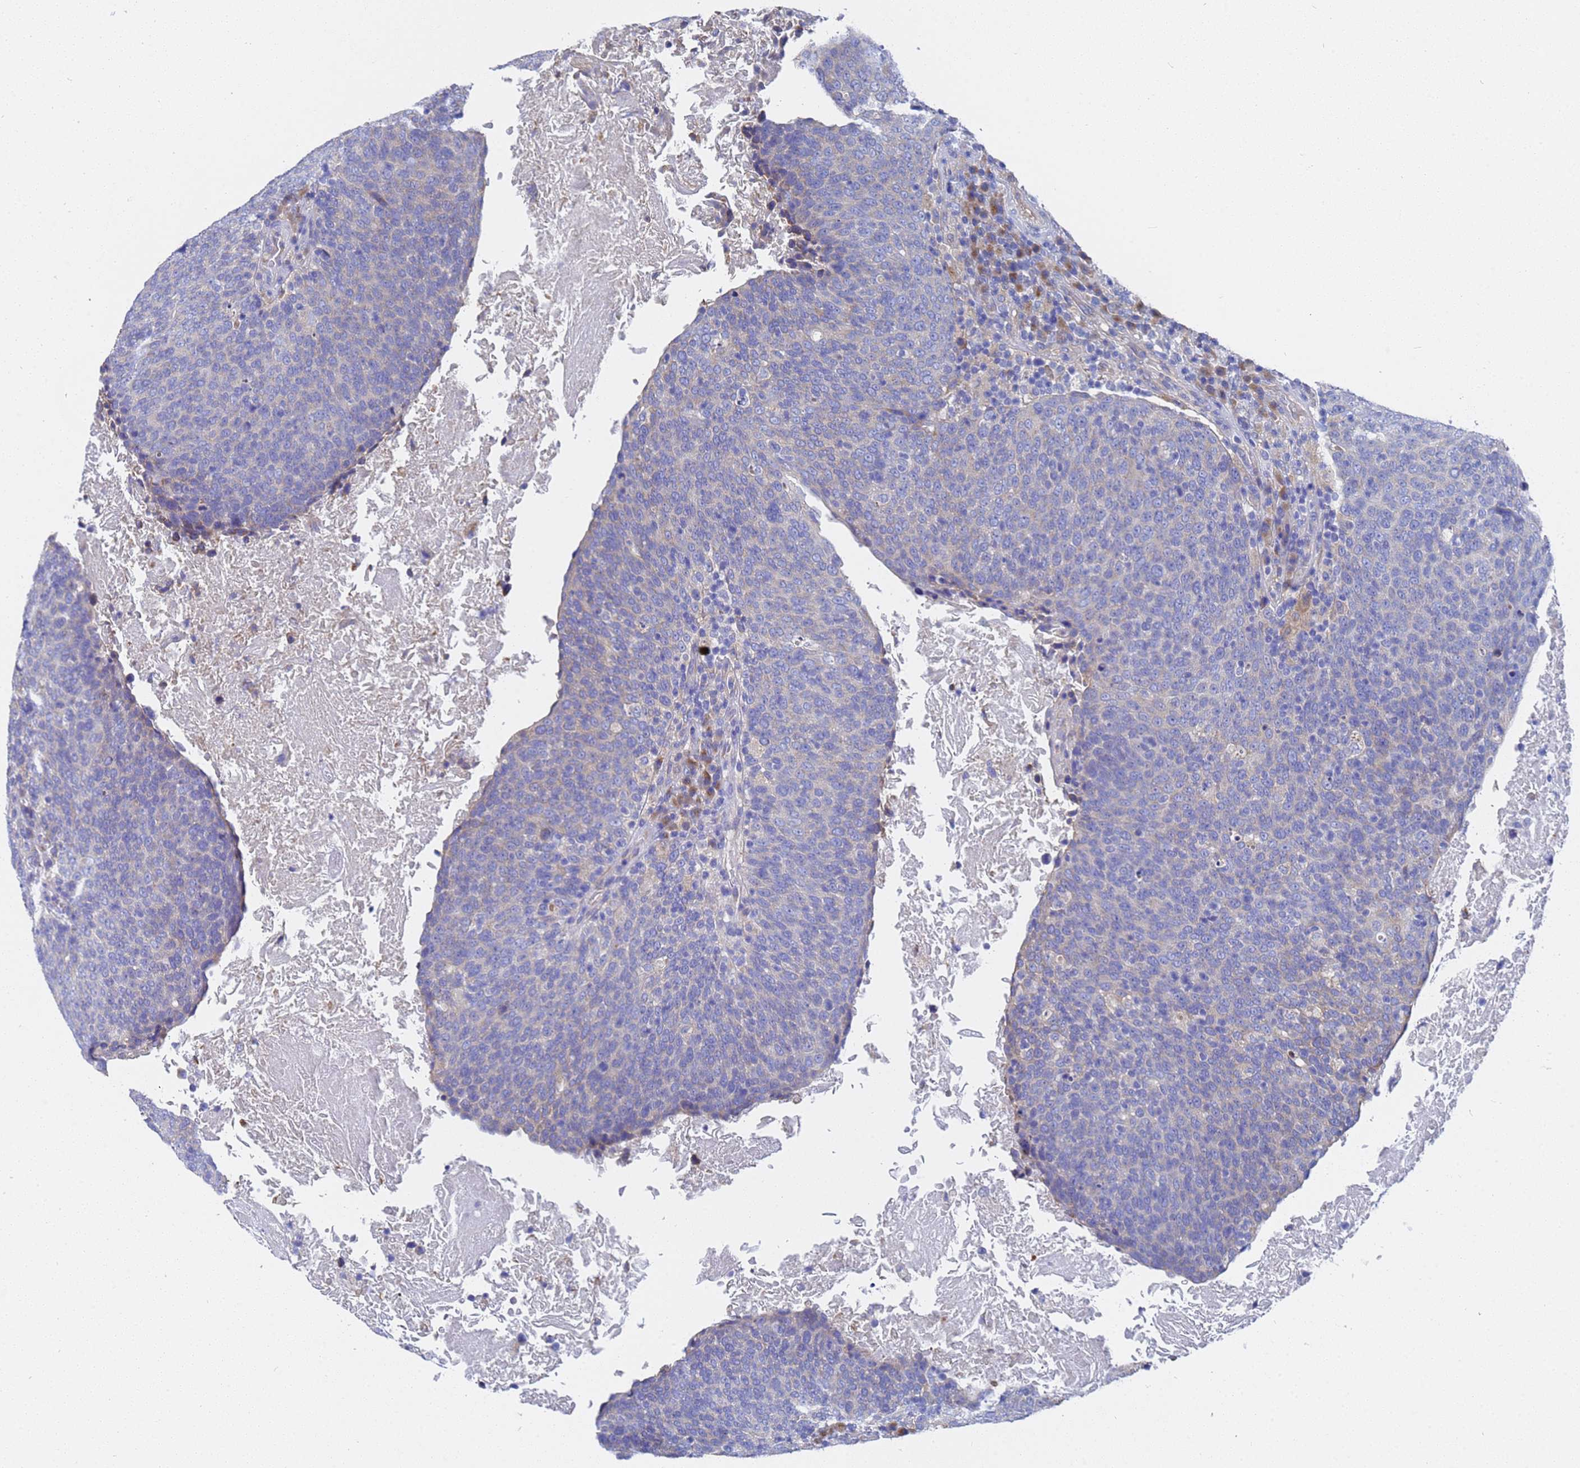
{"staining": {"intensity": "negative", "quantity": "none", "location": "none"}, "tissue": "head and neck cancer", "cell_type": "Tumor cells", "image_type": "cancer", "snomed": [{"axis": "morphology", "description": "Squamous cell carcinoma, NOS"}, {"axis": "morphology", "description": "Squamous cell carcinoma, metastatic, NOS"}, {"axis": "topography", "description": "Lymph node"}, {"axis": "topography", "description": "Head-Neck"}], "caption": "The micrograph reveals no staining of tumor cells in head and neck cancer (squamous cell carcinoma).", "gene": "TM4SF4", "patient": {"sex": "male", "age": 62}}